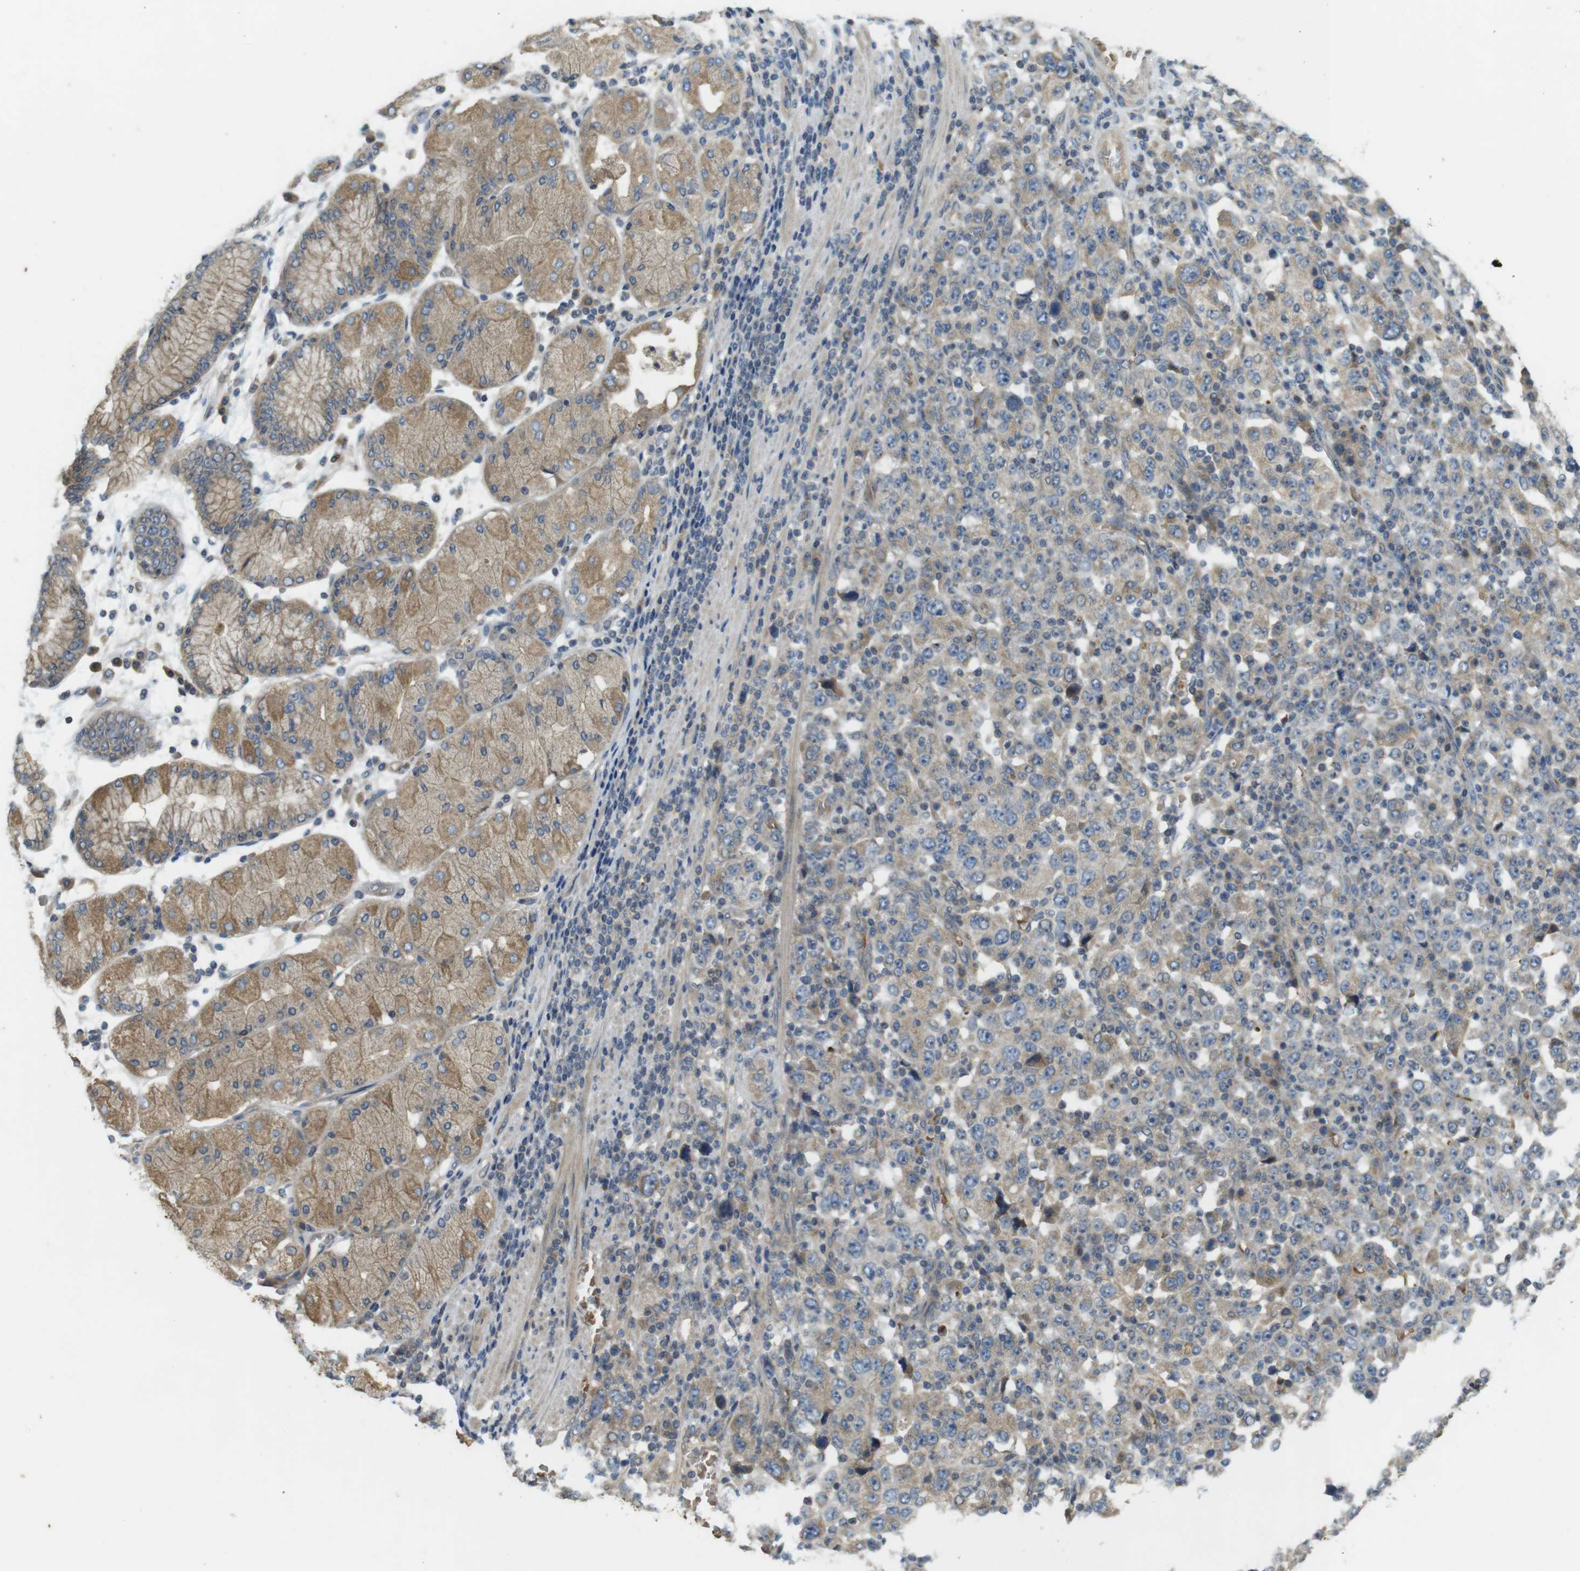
{"staining": {"intensity": "weak", "quantity": "25%-75%", "location": "cytoplasmic/membranous"}, "tissue": "stomach cancer", "cell_type": "Tumor cells", "image_type": "cancer", "snomed": [{"axis": "morphology", "description": "Normal tissue, NOS"}, {"axis": "morphology", "description": "Adenocarcinoma, NOS"}, {"axis": "topography", "description": "Stomach, upper"}, {"axis": "topography", "description": "Stomach"}], "caption": "Weak cytoplasmic/membranous protein expression is seen in approximately 25%-75% of tumor cells in stomach cancer.", "gene": "CLTC", "patient": {"sex": "male", "age": 59}}